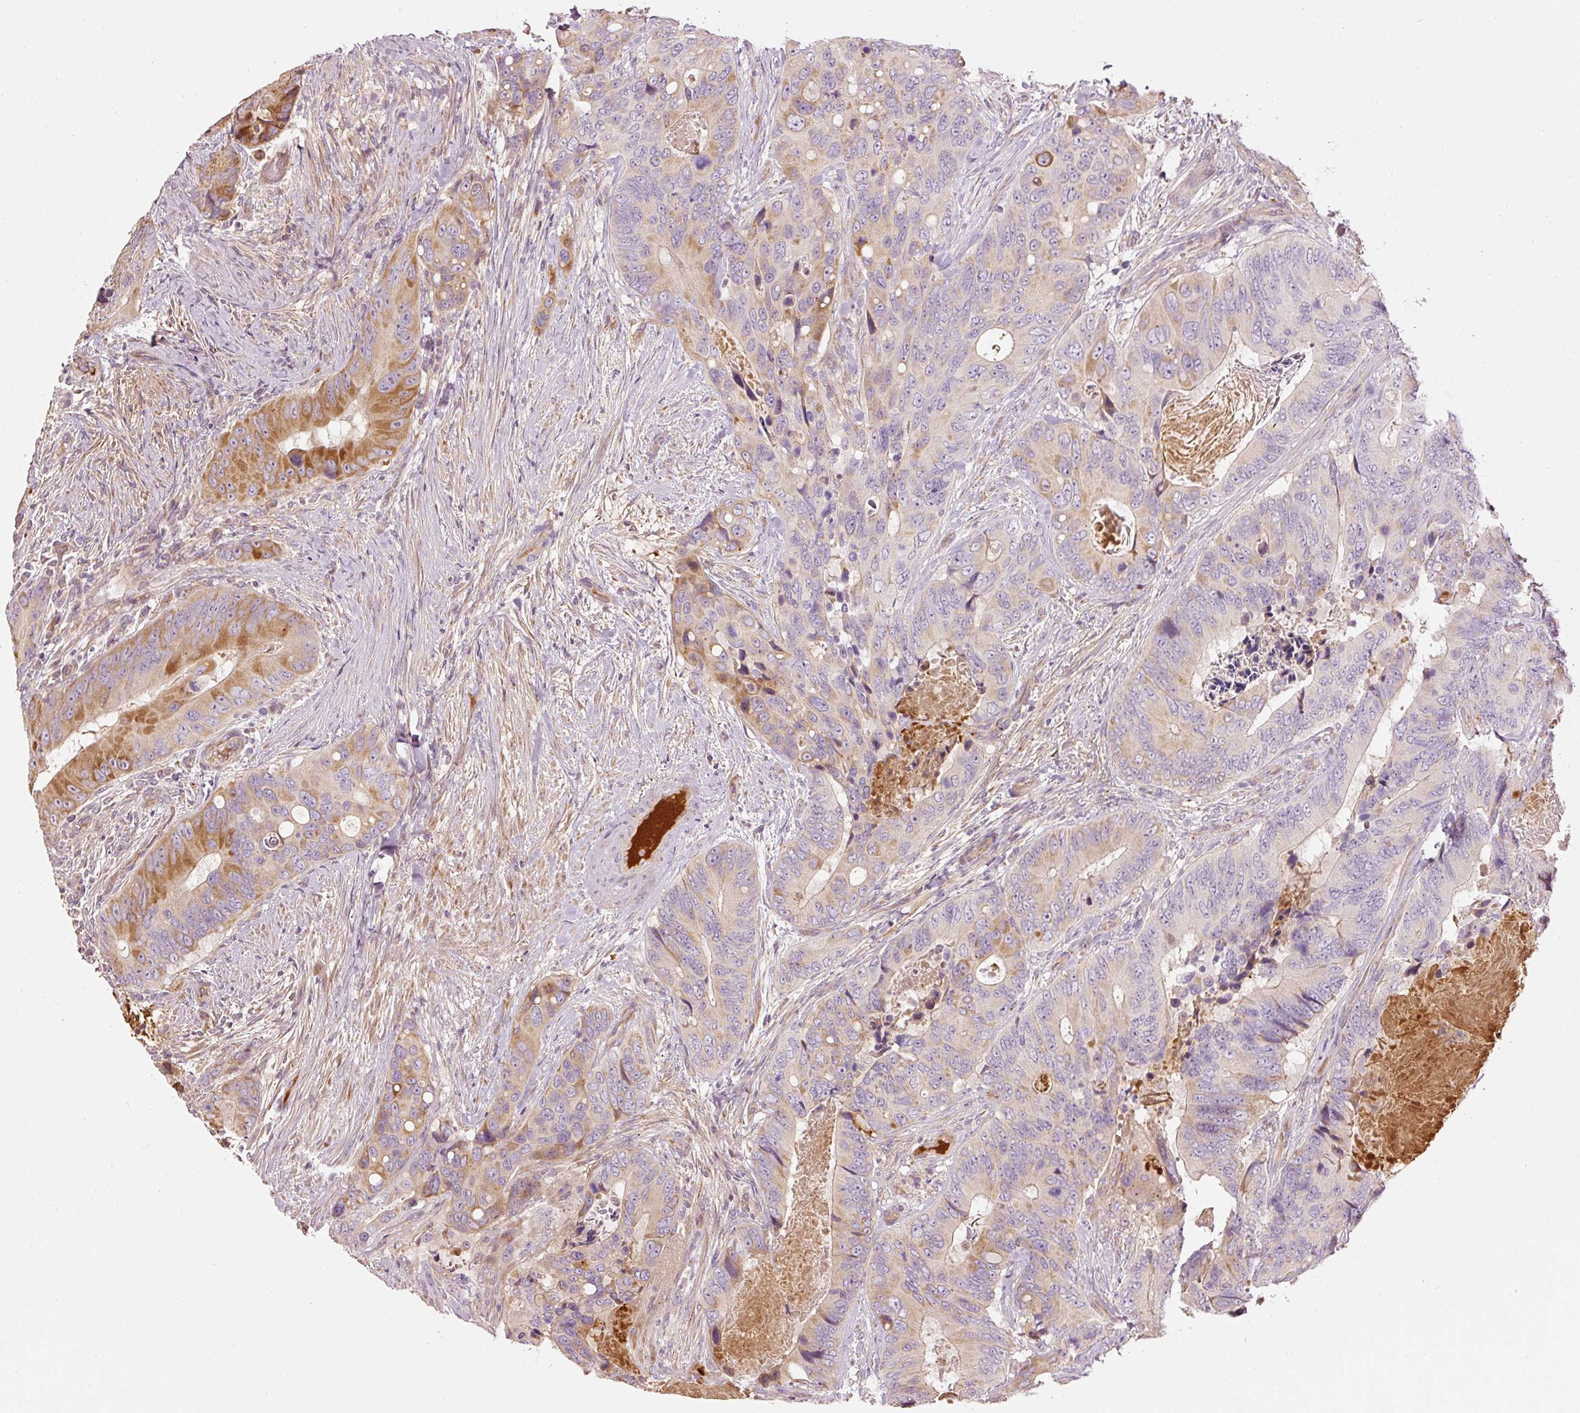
{"staining": {"intensity": "moderate", "quantity": "<25%", "location": "cytoplasmic/membranous"}, "tissue": "colorectal cancer", "cell_type": "Tumor cells", "image_type": "cancer", "snomed": [{"axis": "morphology", "description": "Adenocarcinoma, NOS"}, {"axis": "topography", "description": "Colon"}], "caption": "Colorectal cancer was stained to show a protein in brown. There is low levels of moderate cytoplasmic/membranous expression in about <25% of tumor cells. The staining was performed using DAB (3,3'-diaminobenzidine) to visualize the protein expression in brown, while the nuclei were stained in blue with hematoxylin (Magnification: 20x).", "gene": "SERPING1", "patient": {"sex": "male", "age": 84}}